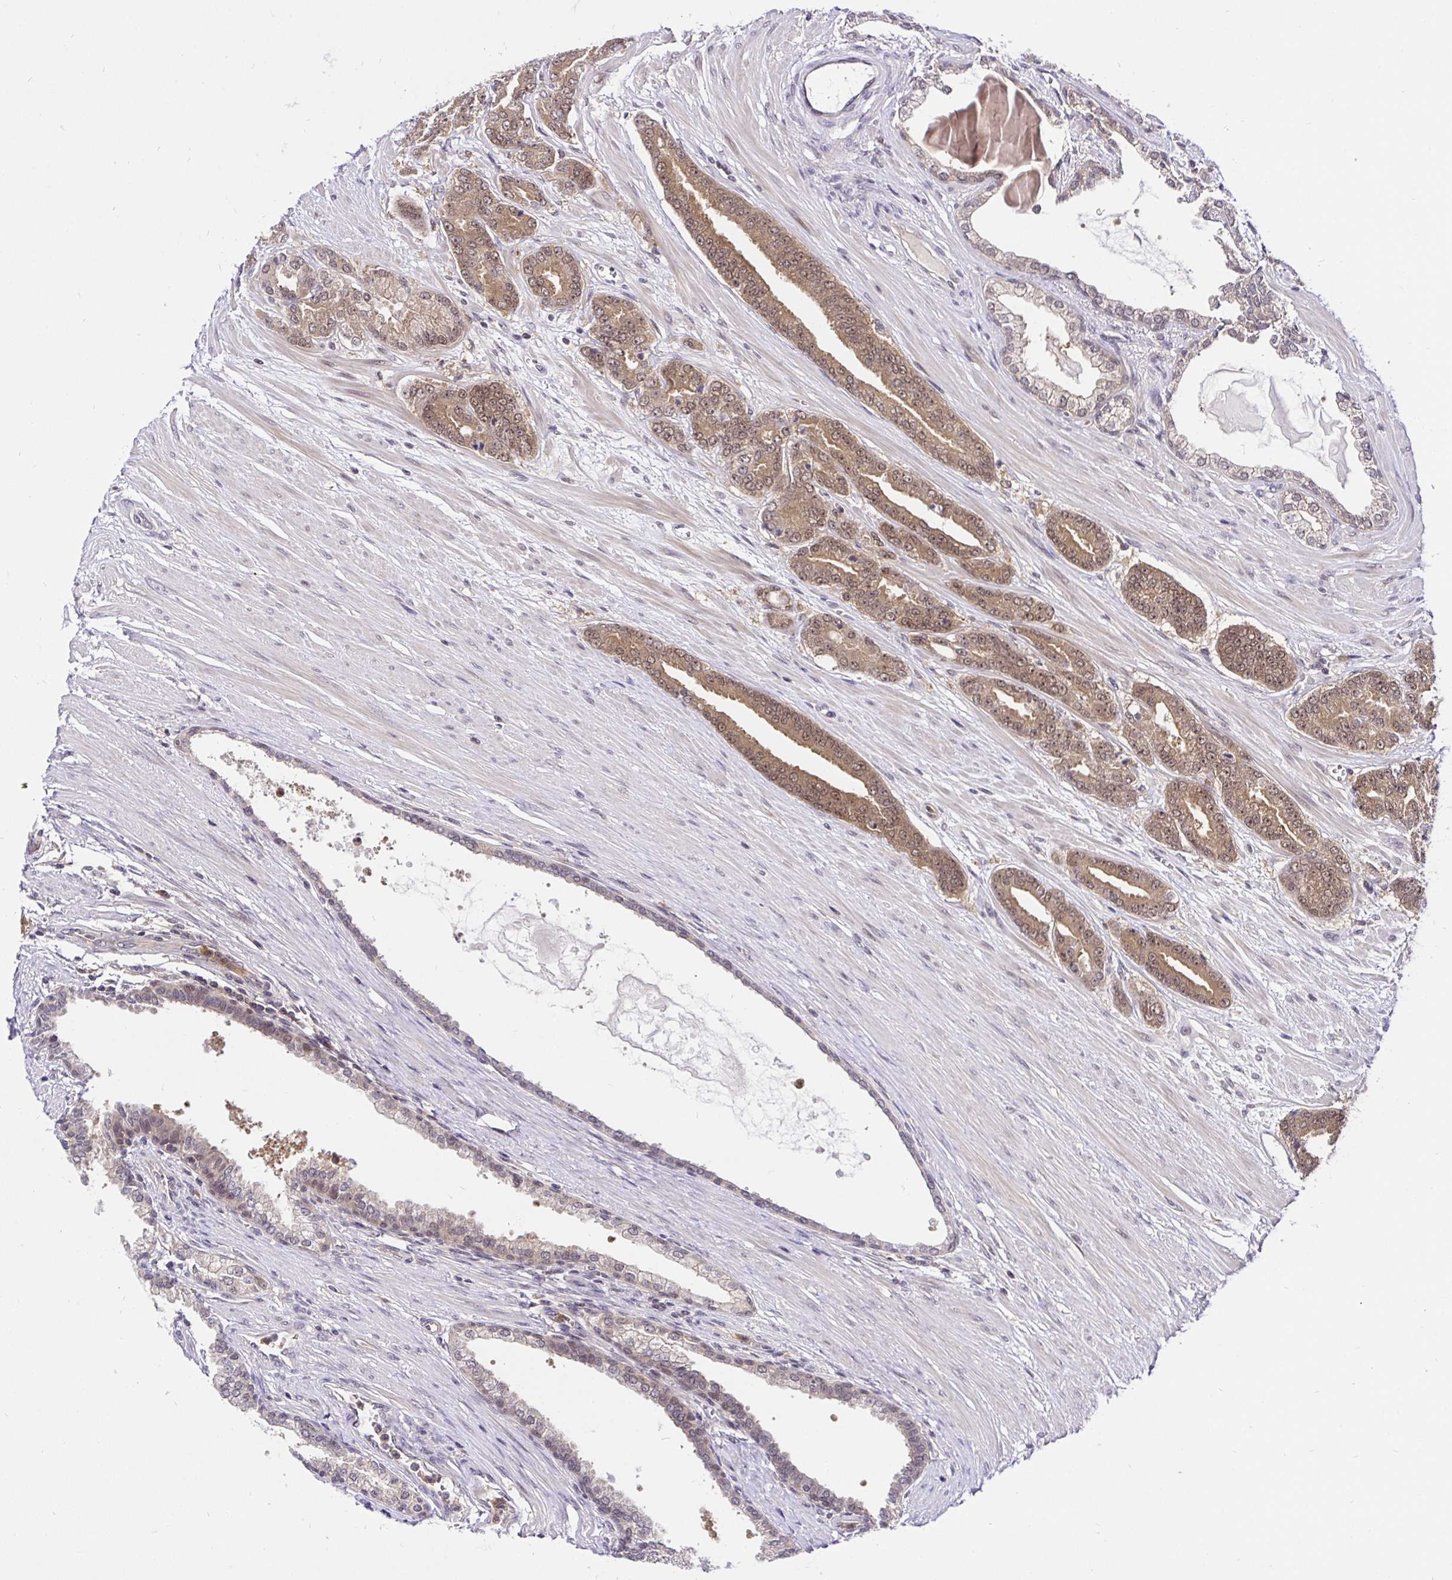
{"staining": {"intensity": "moderate", "quantity": ">75%", "location": "cytoplasmic/membranous,nuclear"}, "tissue": "prostate cancer", "cell_type": "Tumor cells", "image_type": "cancer", "snomed": [{"axis": "morphology", "description": "Adenocarcinoma, High grade"}, {"axis": "topography", "description": "Prostate"}], "caption": "Immunohistochemistry histopathology image of human high-grade adenocarcinoma (prostate) stained for a protein (brown), which exhibits medium levels of moderate cytoplasmic/membranous and nuclear expression in approximately >75% of tumor cells.", "gene": "UBE2M", "patient": {"sex": "male", "age": 60}}